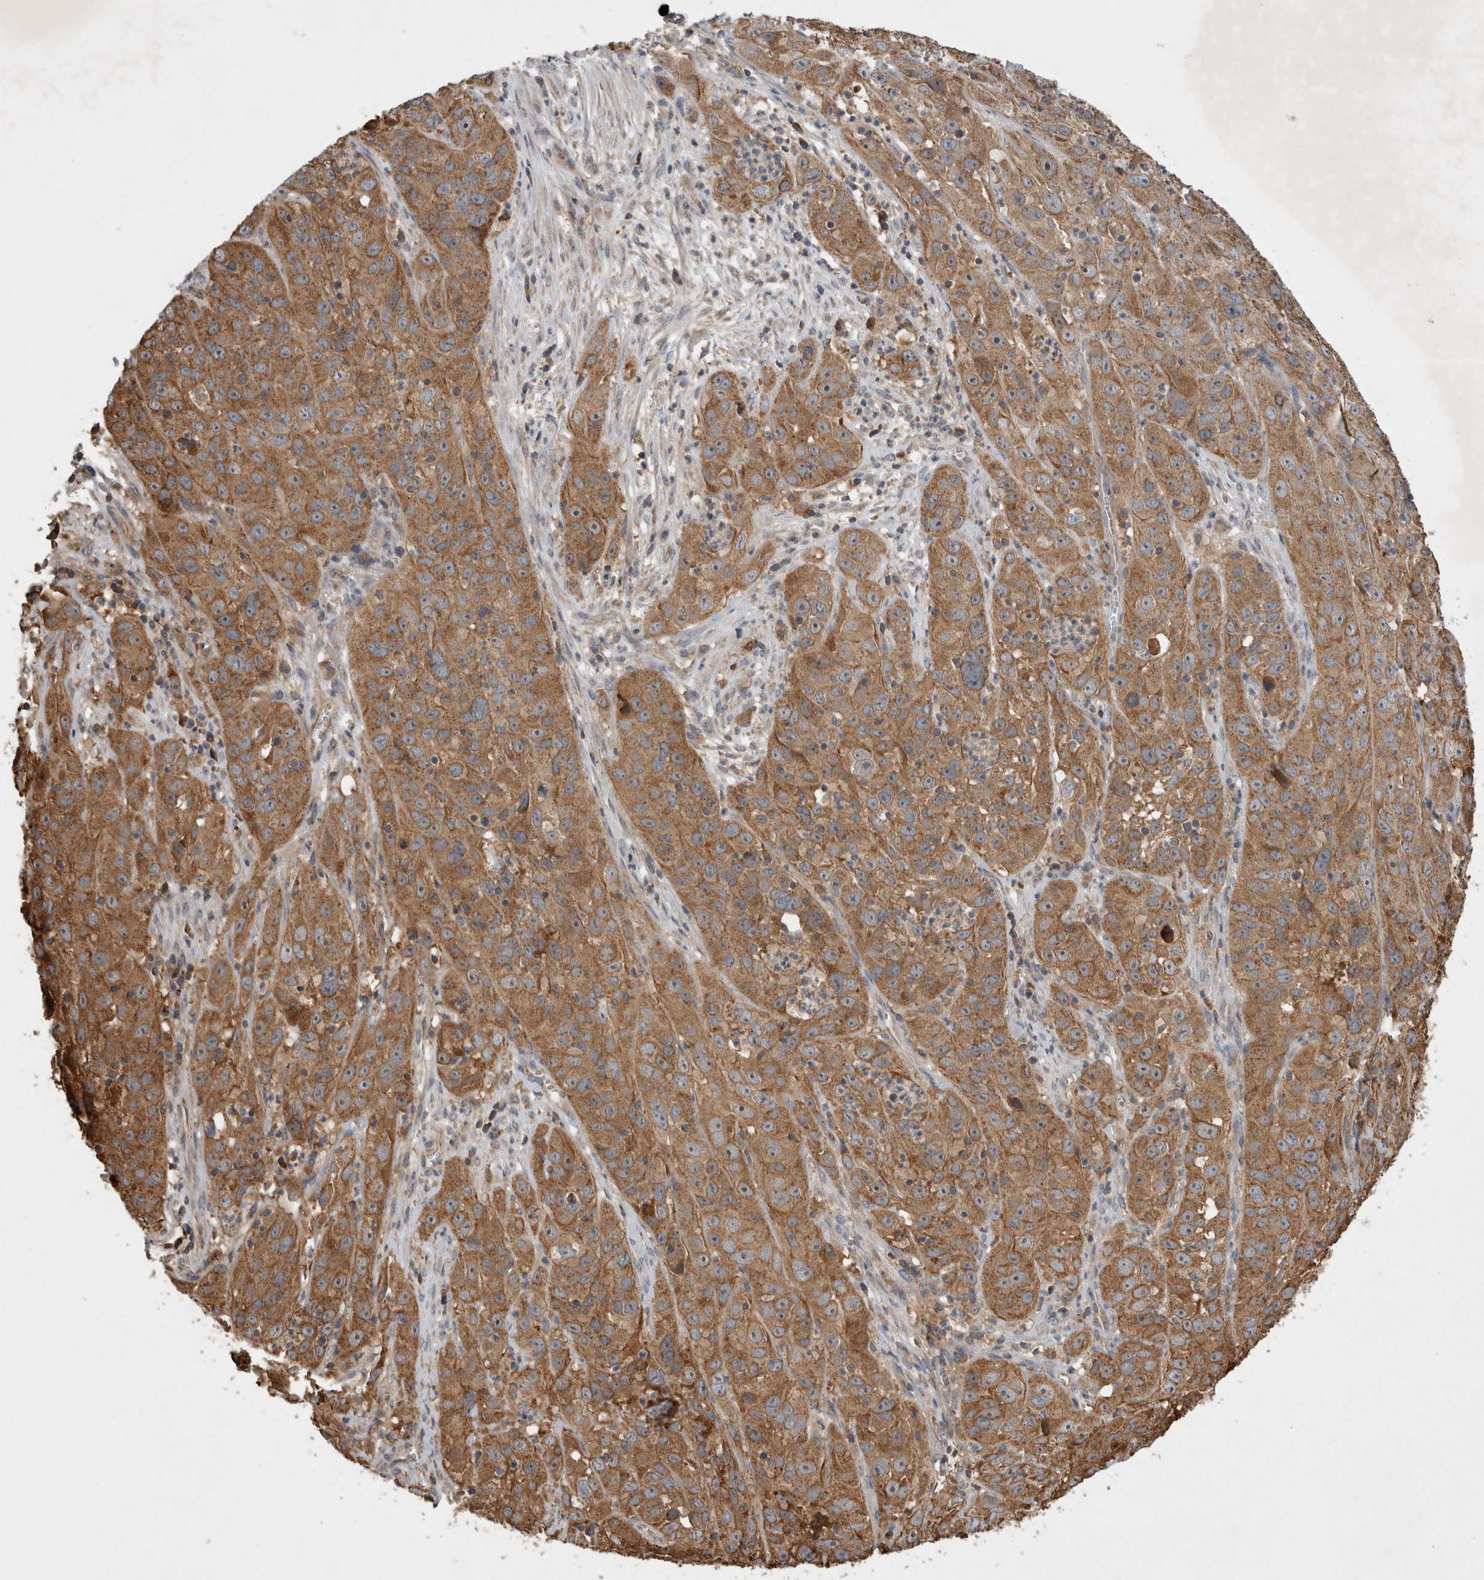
{"staining": {"intensity": "moderate", "quantity": ">75%", "location": "cytoplasmic/membranous"}, "tissue": "cervical cancer", "cell_type": "Tumor cells", "image_type": "cancer", "snomed": [{"axis": "morphology", "description": "Squamous cell carcinoma, NOS"}, {"axis": "topography", "description": "Cervix"}], "caption": "The micrograph demonstrates a brown stain indicating the presence of a protein in the cytoplasmic/membranous of tumor cells in cervical cancer. (DAB (3,3'-diaminobenzidine) = brown stain, brightfield microscopy at high magnification).", "gene": "SERAC1", "patient": {"sex": "female", "age": 32}}